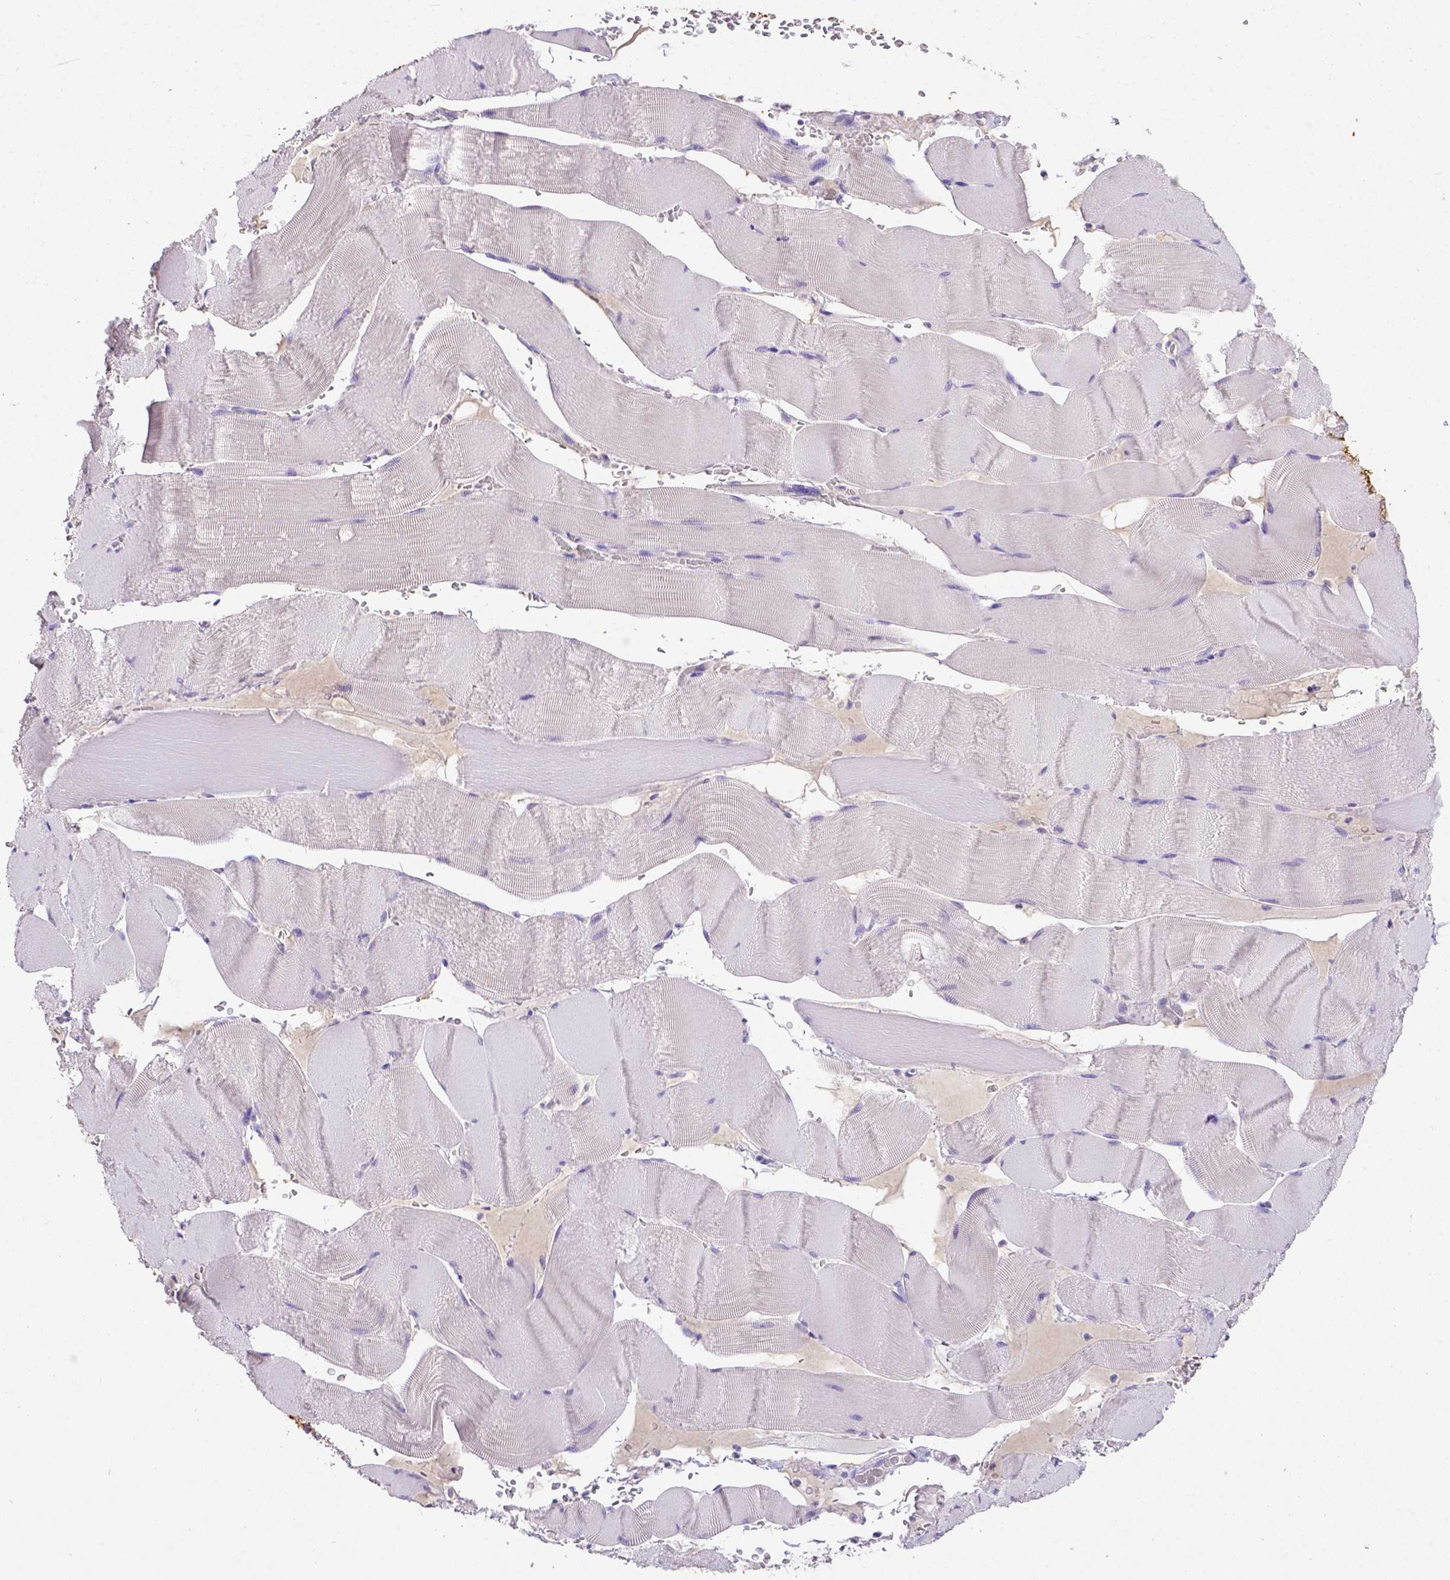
{"staining": {"intensity": "negative", "quantity": "none", "location": "none"}, "tissue": "skeletal muscle", "cell_type": "Myocytes", "image_type": "normal", "snomed": [{"axis": "morphology", "description": "Normal tissue, NOS"}, {"axis": "topography", "description": "Skeletal muscle"}], "caption": "Myocytes are negative for brown protein staining in unremarkable skeletal muscle.", "gene": "B3GAT1", "patient": {"sex": "male", "age": 56}}